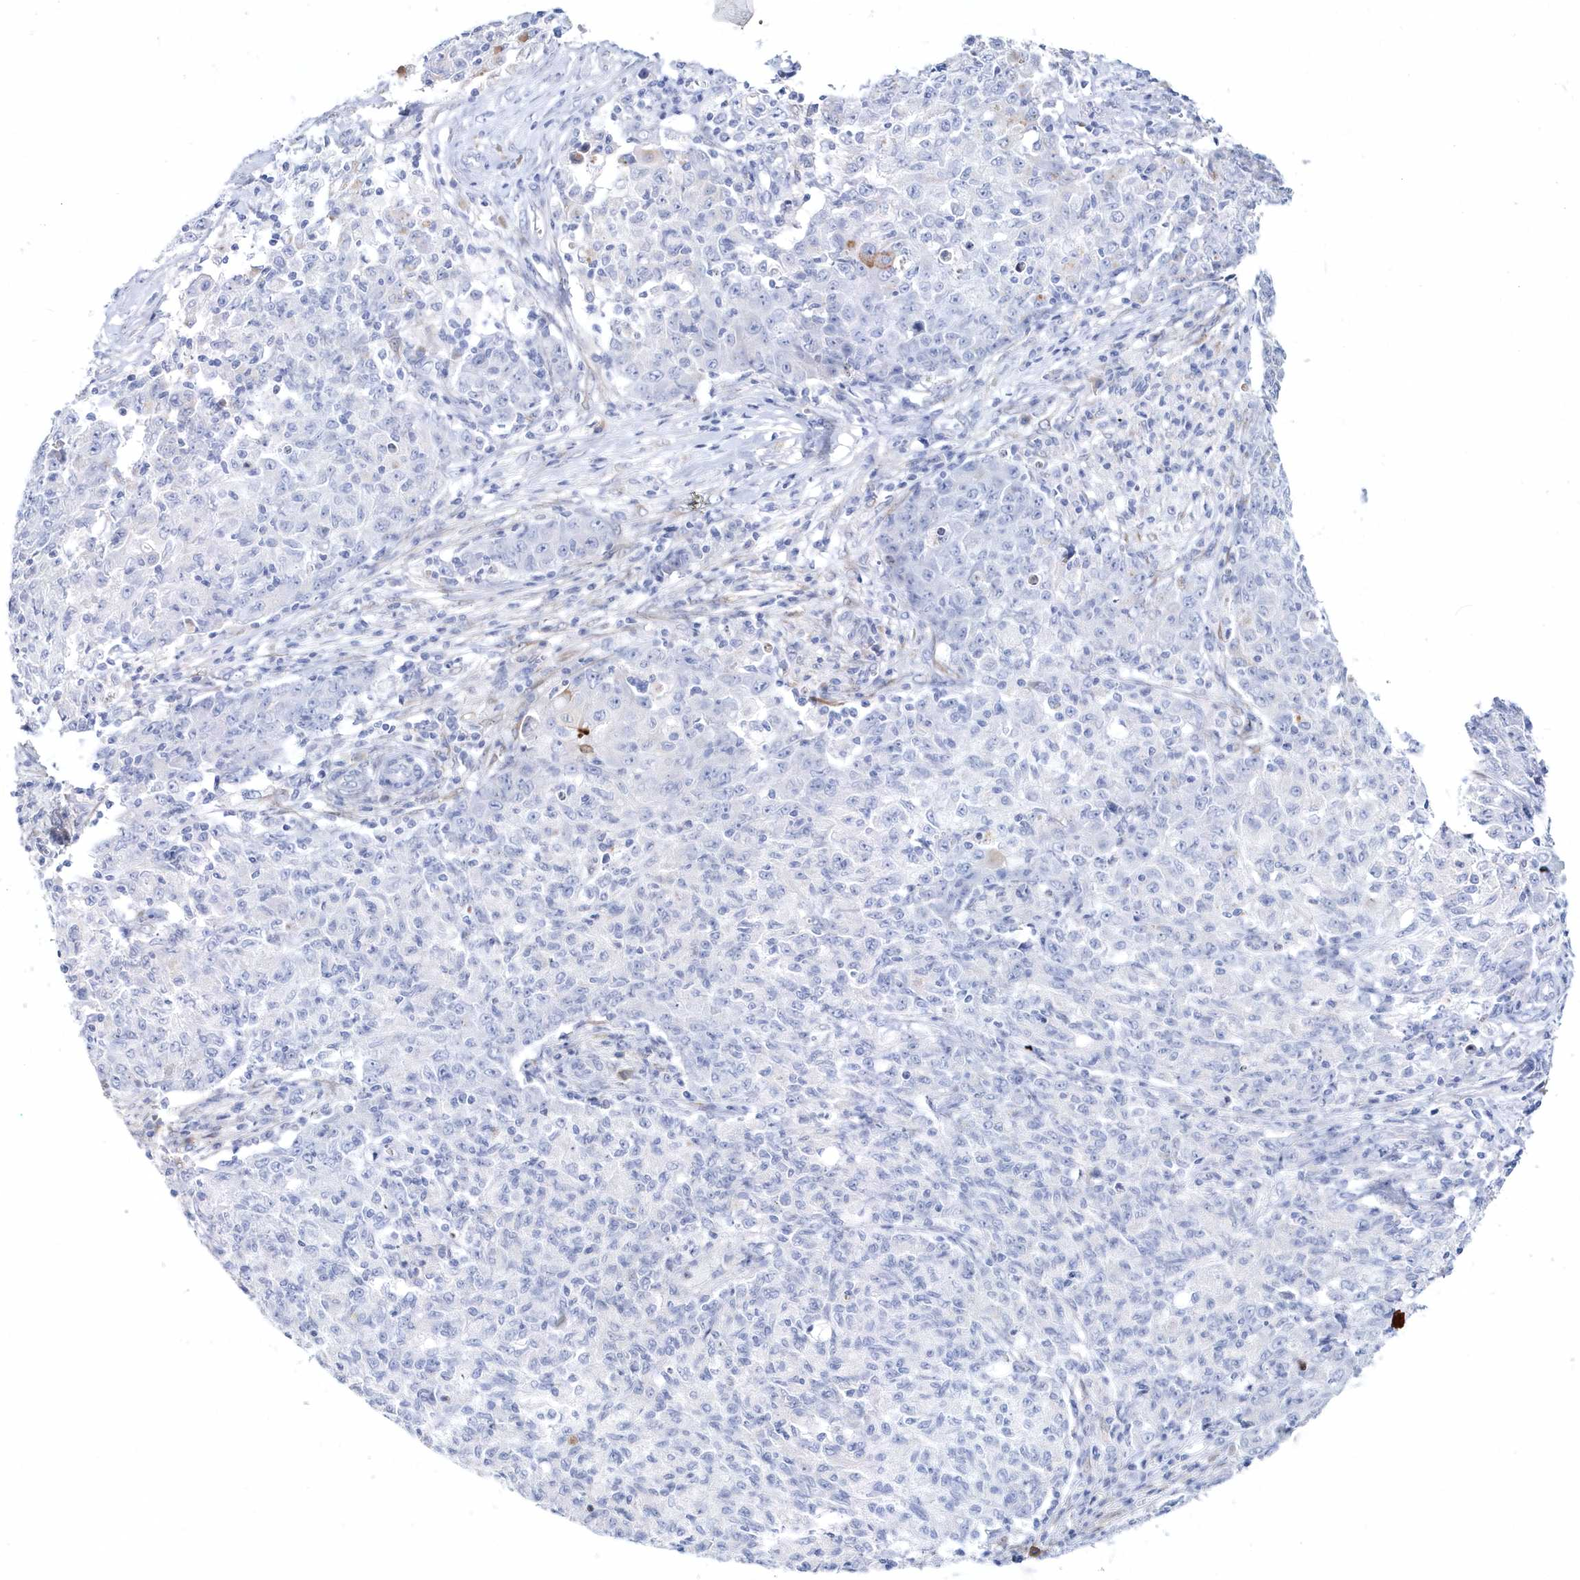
{"staining": {"intensity": "negative", "quantity": "none", "location": "none"}, "tissue": "ovarian cancer", "cell_type": "Tumor cells", "image_type": "cancer", "snomed": [{"axis": "morphology", "description": "Carcinoma, endometroid"}, {"axis": "topography", "description": "Ovary"}], "caption": "This is an IHC micrograph of human ovarian cancer. There is no expression in tumor cells.", "gene": "SPINK7", "patient": {"sex": "female", "age": 42}}